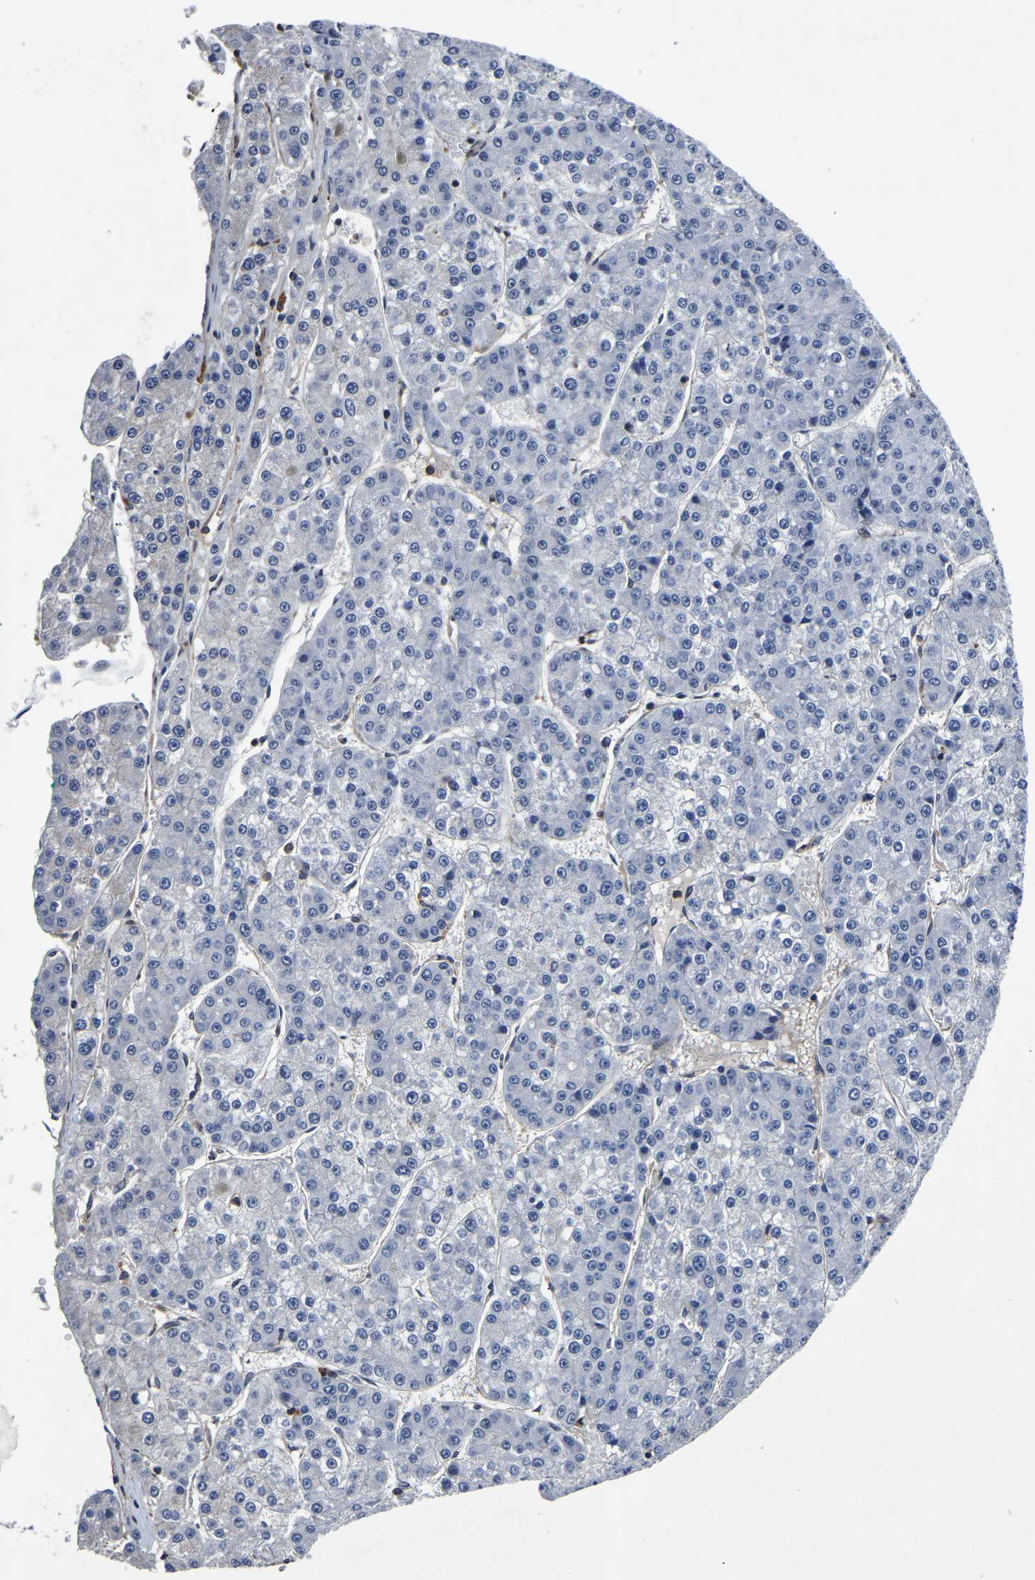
{"staining": {"intensity": "negative", "quantity": "none", "location": "none"}, "tissue": "liver cancer", "cell_type": "Tumor cells", "image_type": "cancer", "snomed": [{"axis": "morphology", "description": "Carcinoma, Hepatocellular, NOS"}, {"axis": "topography", "description": "Liver"}], "caption": "Immunohistochemistry (IHC) of liver cancer (hepatocellular carcinoma) demonstrates no positivity in tumor cells.", "gene": "FGD5", "patient": {"sex": "female", "age": 73}}